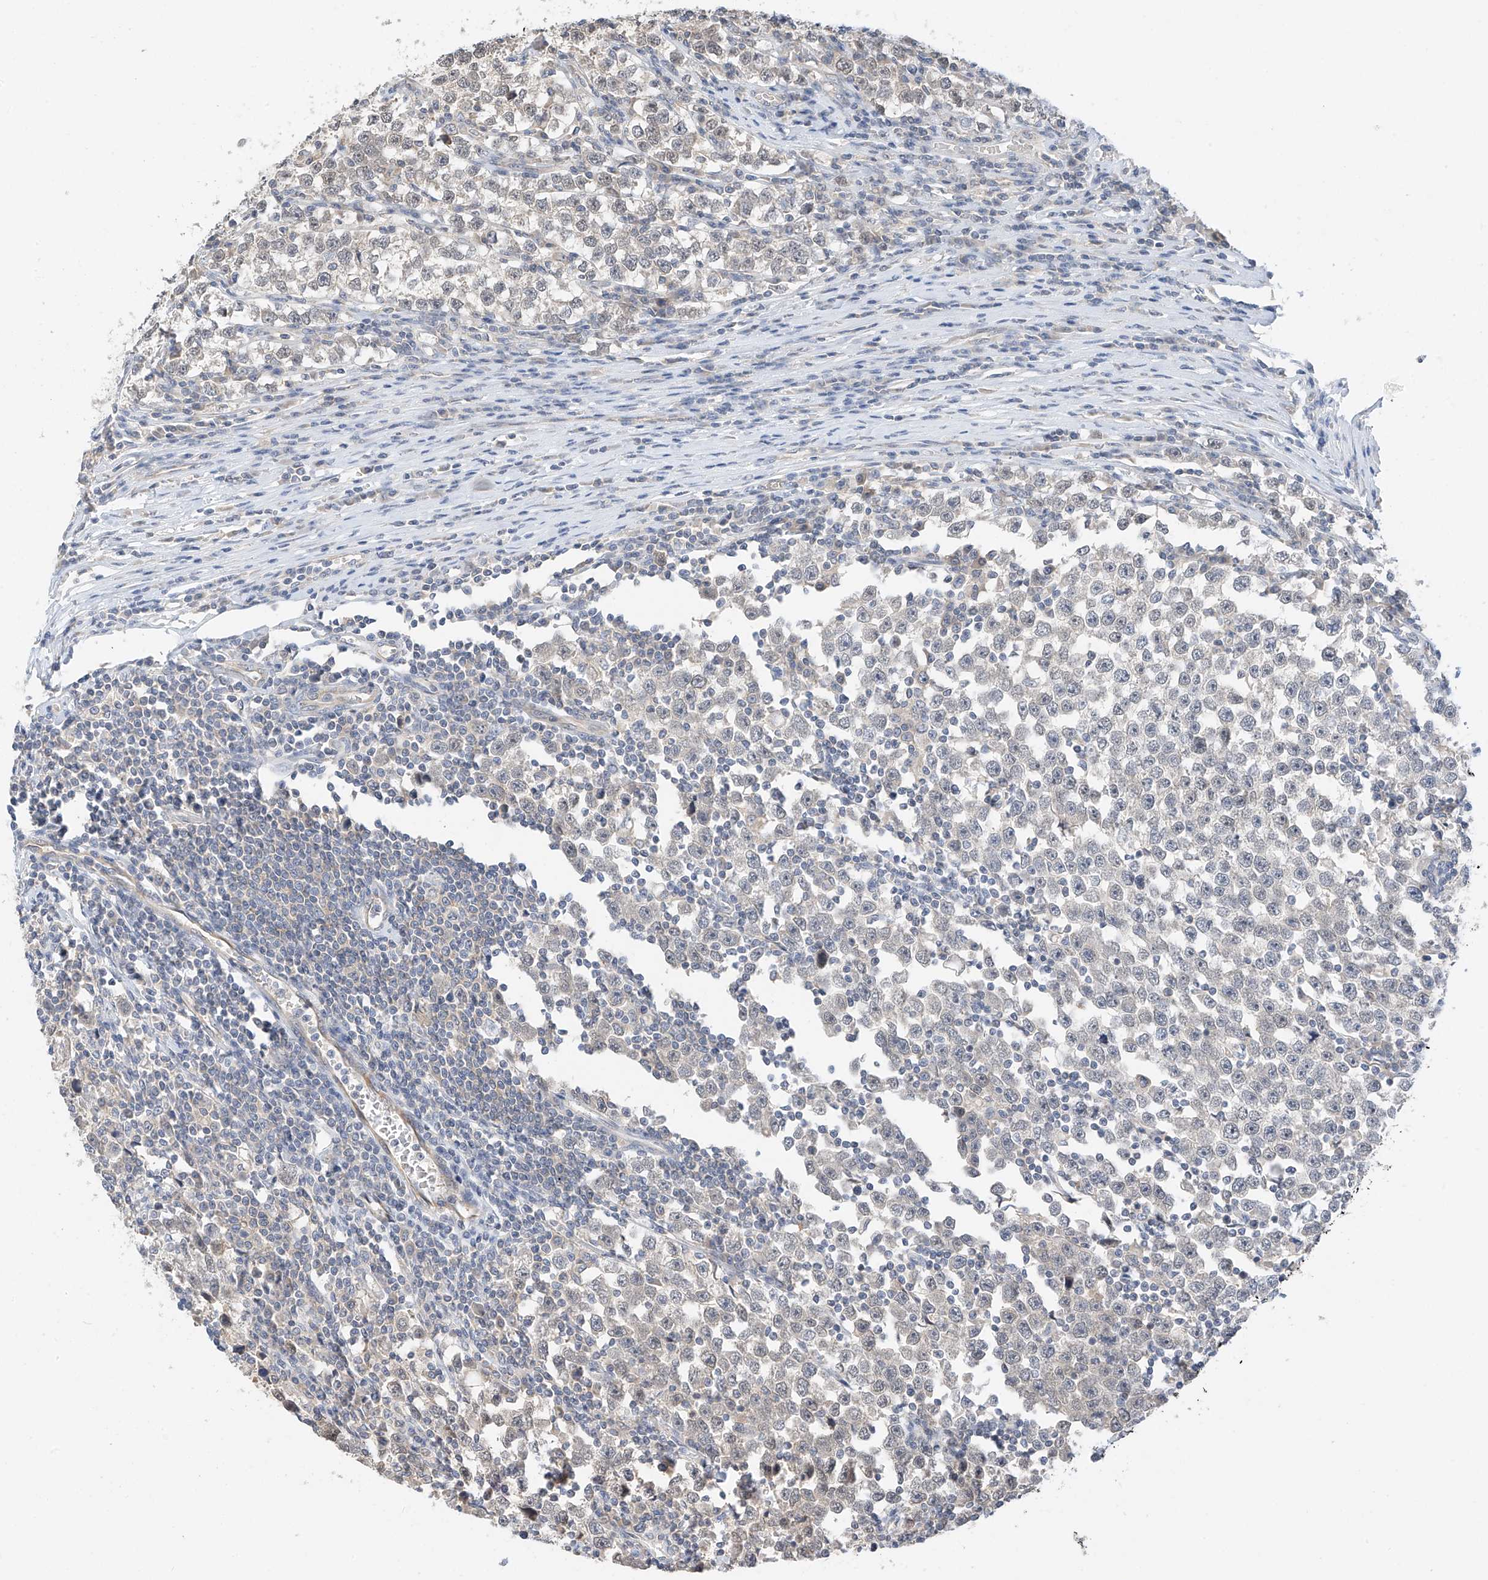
{"staining": {"intensity": "negative", "quantity": "none", "location": "none"}, "tissue": "testis cancer", "cell_type": "Tumor cells", "image_type": "cancer", "snomed": [{"axis": "morphology", "description": "Normal tissue, NOS"}, {"axis": "morphology", "description": "Seminoma, NOS"}, {"axis": "topography", "description": "Testis"}], "caption": "The IHC micrograph has no significant positivity in tumor cells of seminoma (testis) tissue.", "gene": "PPA2", "patient": {"sex": "male", "age": 43}}